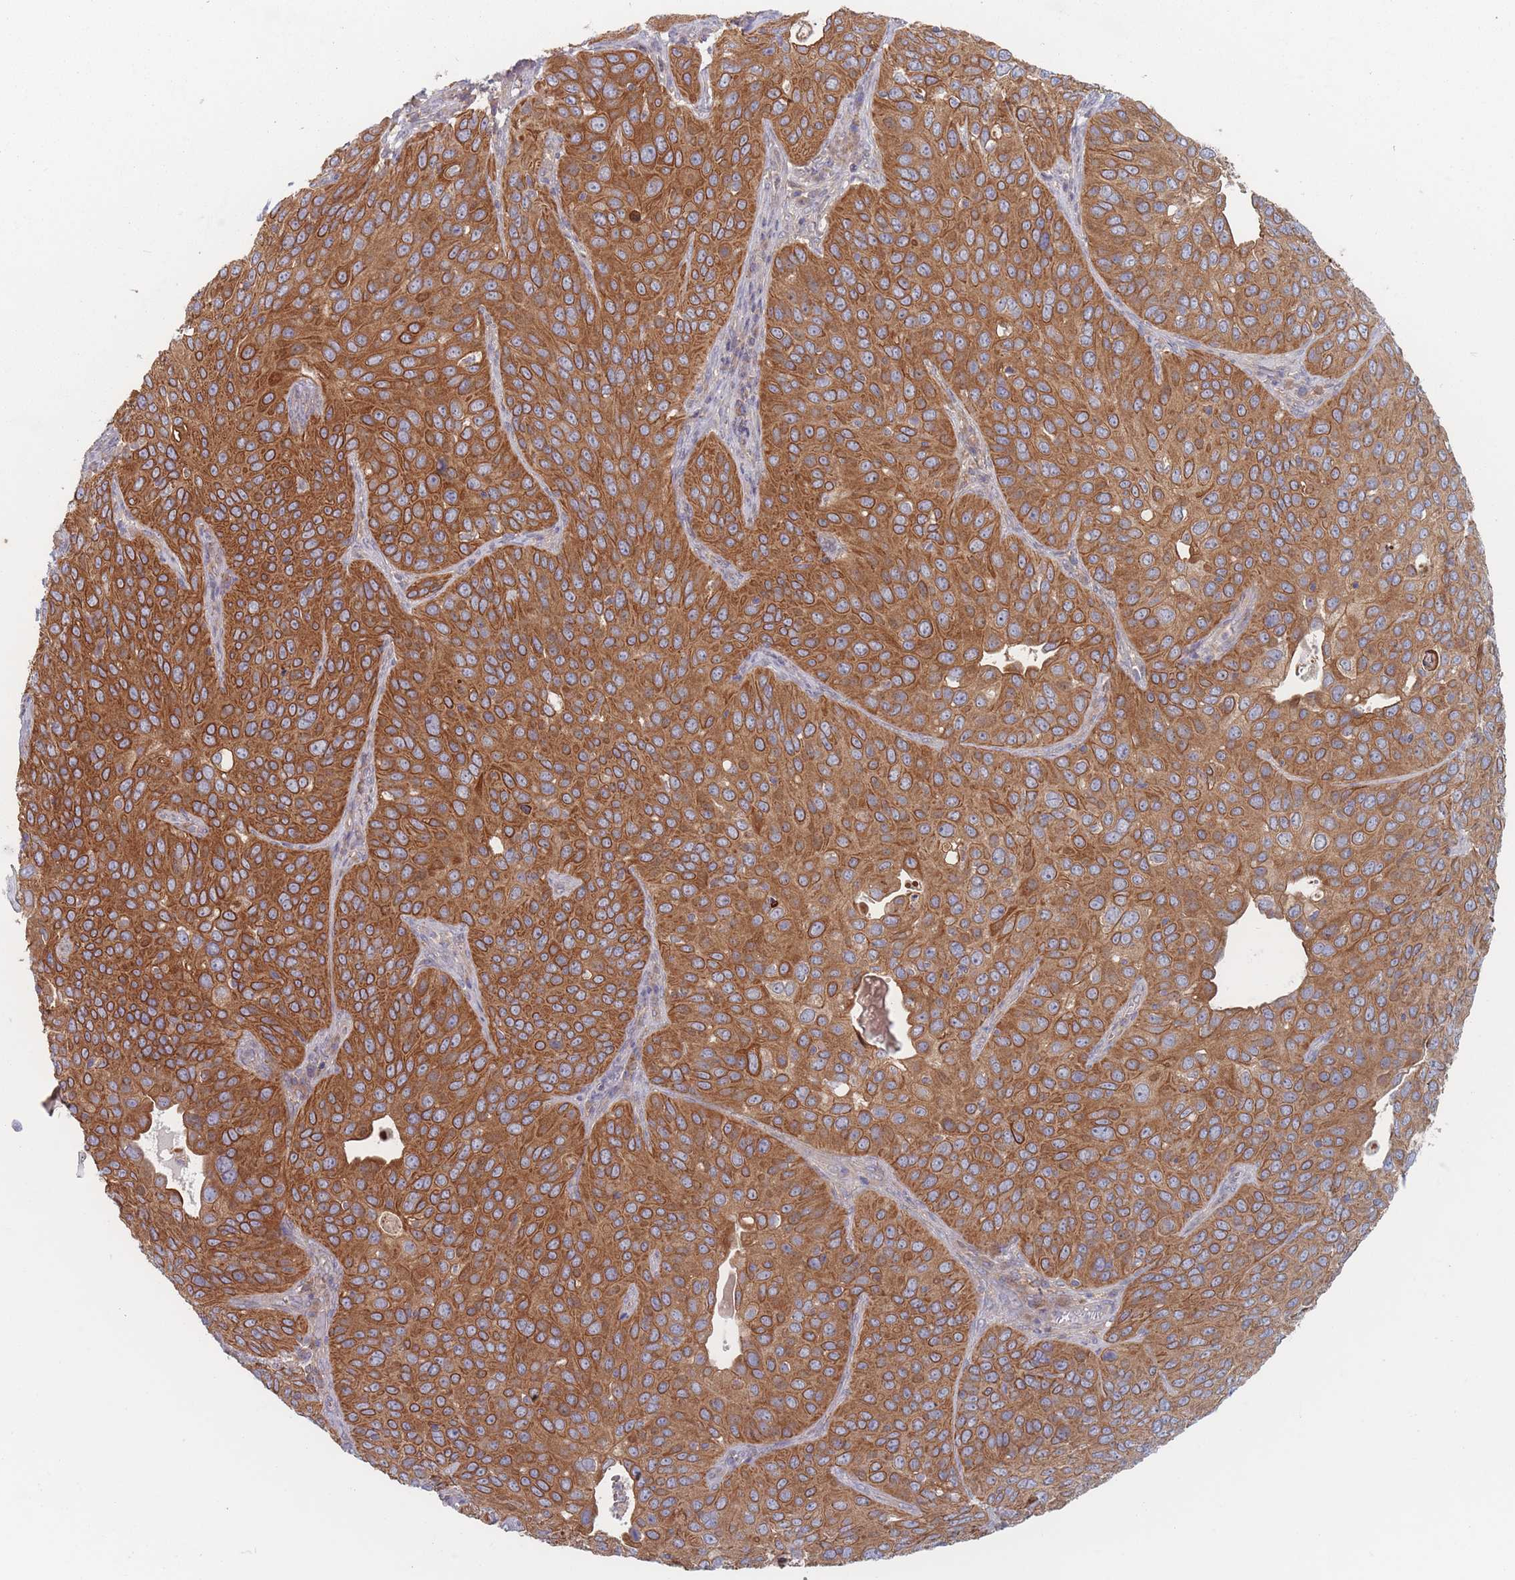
{"staining": {"intensity": "strong", "quantity": ">75%", "location": "cytoplasmic/membranous"}, "tissue": "cervical cancer", "cell_type": "Tumor cells", "image_type": "cancer", "snomed": [{"axis": "morphology", "description": "Squamous cell carcinoma, NOS"}, {"axis": "topography", "description": "Cervix"}], "caption": "The histopathology image demonstrates staining of squamous cell carcinoma (cervical), revealing strong cytoplasmic/membranous protein staining (brown color) within tumor cells.", "gene": "EFCC1", "patient": {"sex": "female", "age": 36}}